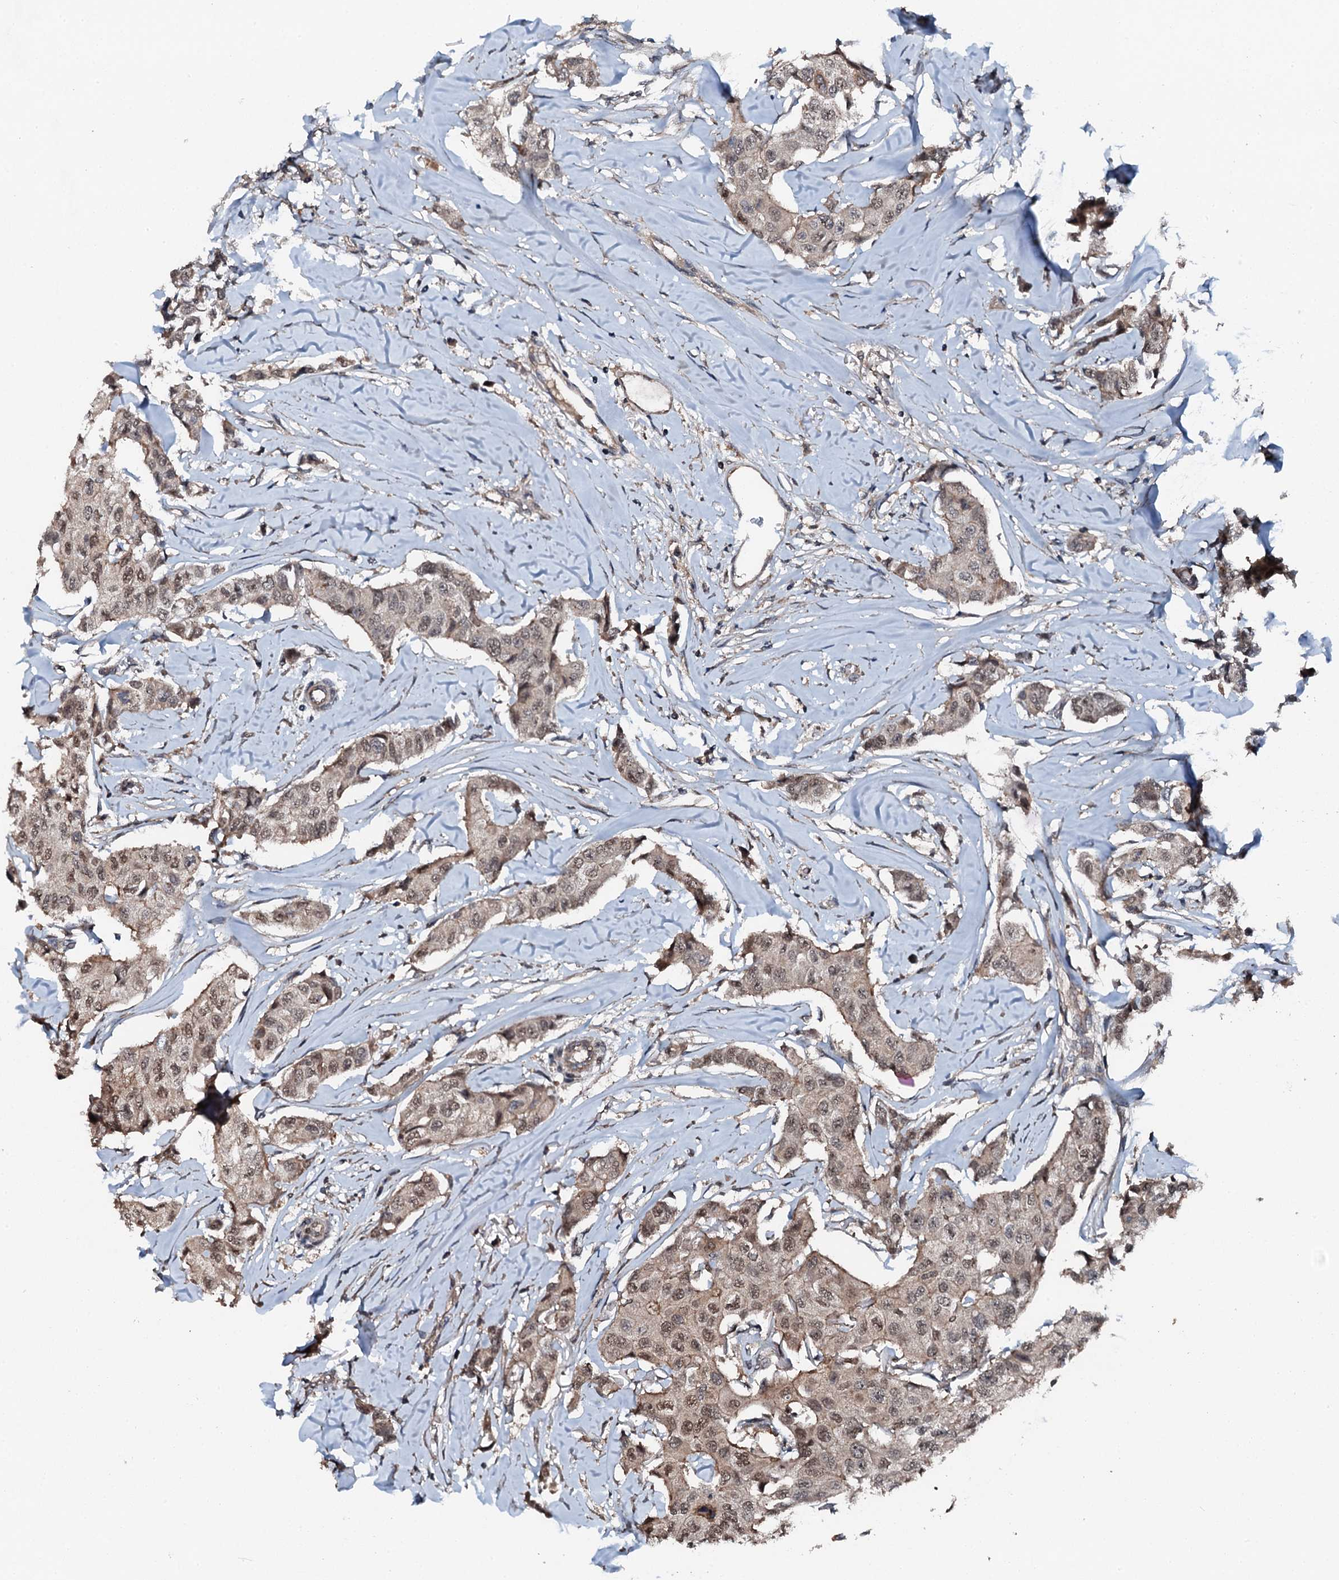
{"staining": {"intensity": "moderate", "quantity": ">75%", "location": "cytoplasmic/membranous,nuclear"}, "tissue": "breast cancer", "cell_type": "Tumor cells", "image_type": "cancer", "snomed": [{"axis": "morphology", "description": "Duct carcinoma"}, {"axis": "topography", "description": "Breast"}], "caption": "Moderate cytoplasmic/membranous and nuclear expression for a protein is seen in about >75% of tumor cells of breast cancer using immunohistochemistry (IHC).", "gene": "FLYWCH1", "patient": {"sex": "female", "age": 80}}